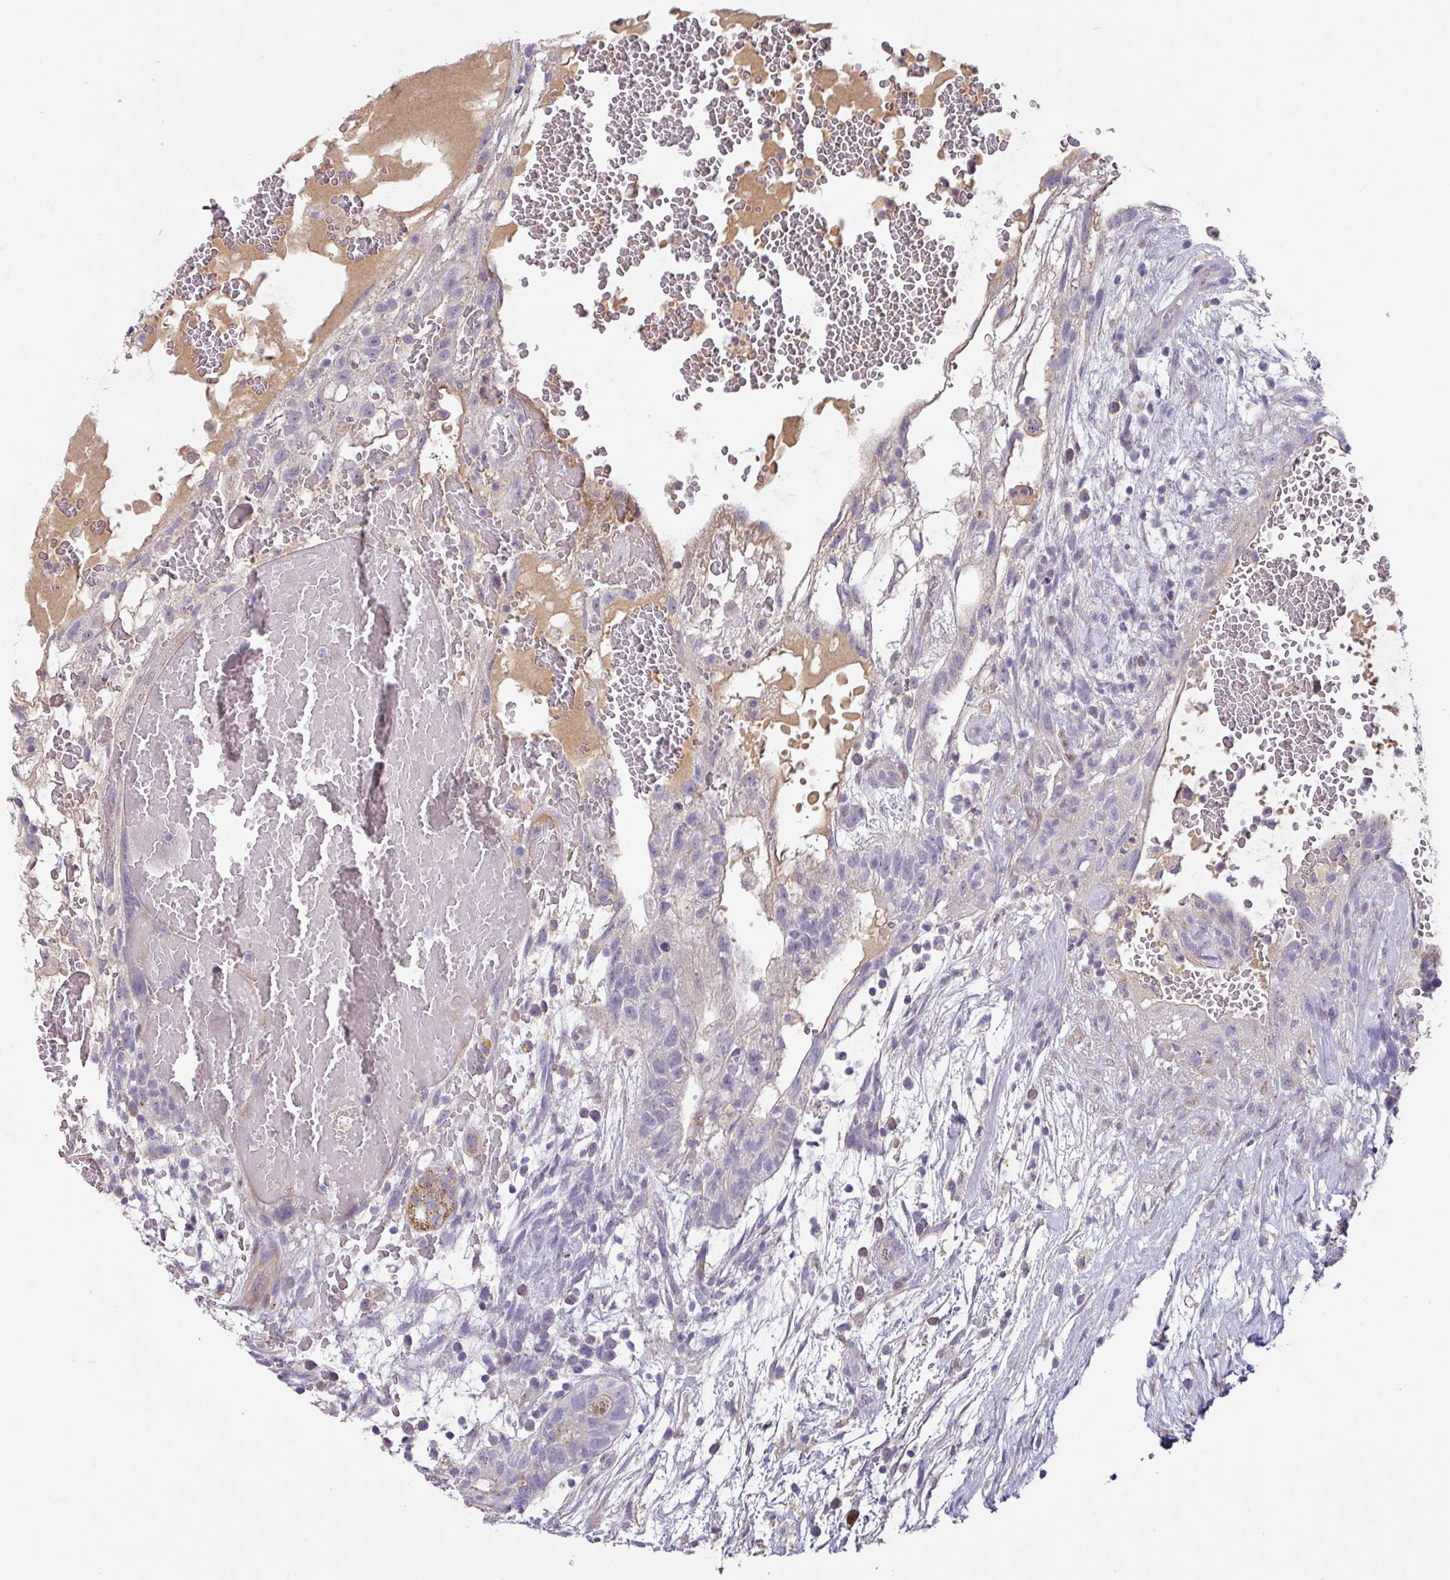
{"staining": {"intensity": "negative", "quantity": "none", "location": "none"}, "tissue": "testis cancer", "cell_type": "Tumor cells", "image_type": "cancer", "snomed": [{"axis": "morphology", "description": "Normal tissue, NOS"}, {"axis": "morphology", "description": "Carcinoma, Embryonal, NOS"}, {"axis": "topography", "description": "Testis"}], "caption": "A high-resolution histopathology image shows immunohistochemistry (IHC) staining of testis embryonal carcinoma, which exhibits no significant positivity in tumor cells. (IHC, brightfield microscopy, high magnification).", "gene": "KLHL3", "patient": {"sex": "male", "age": 32}}